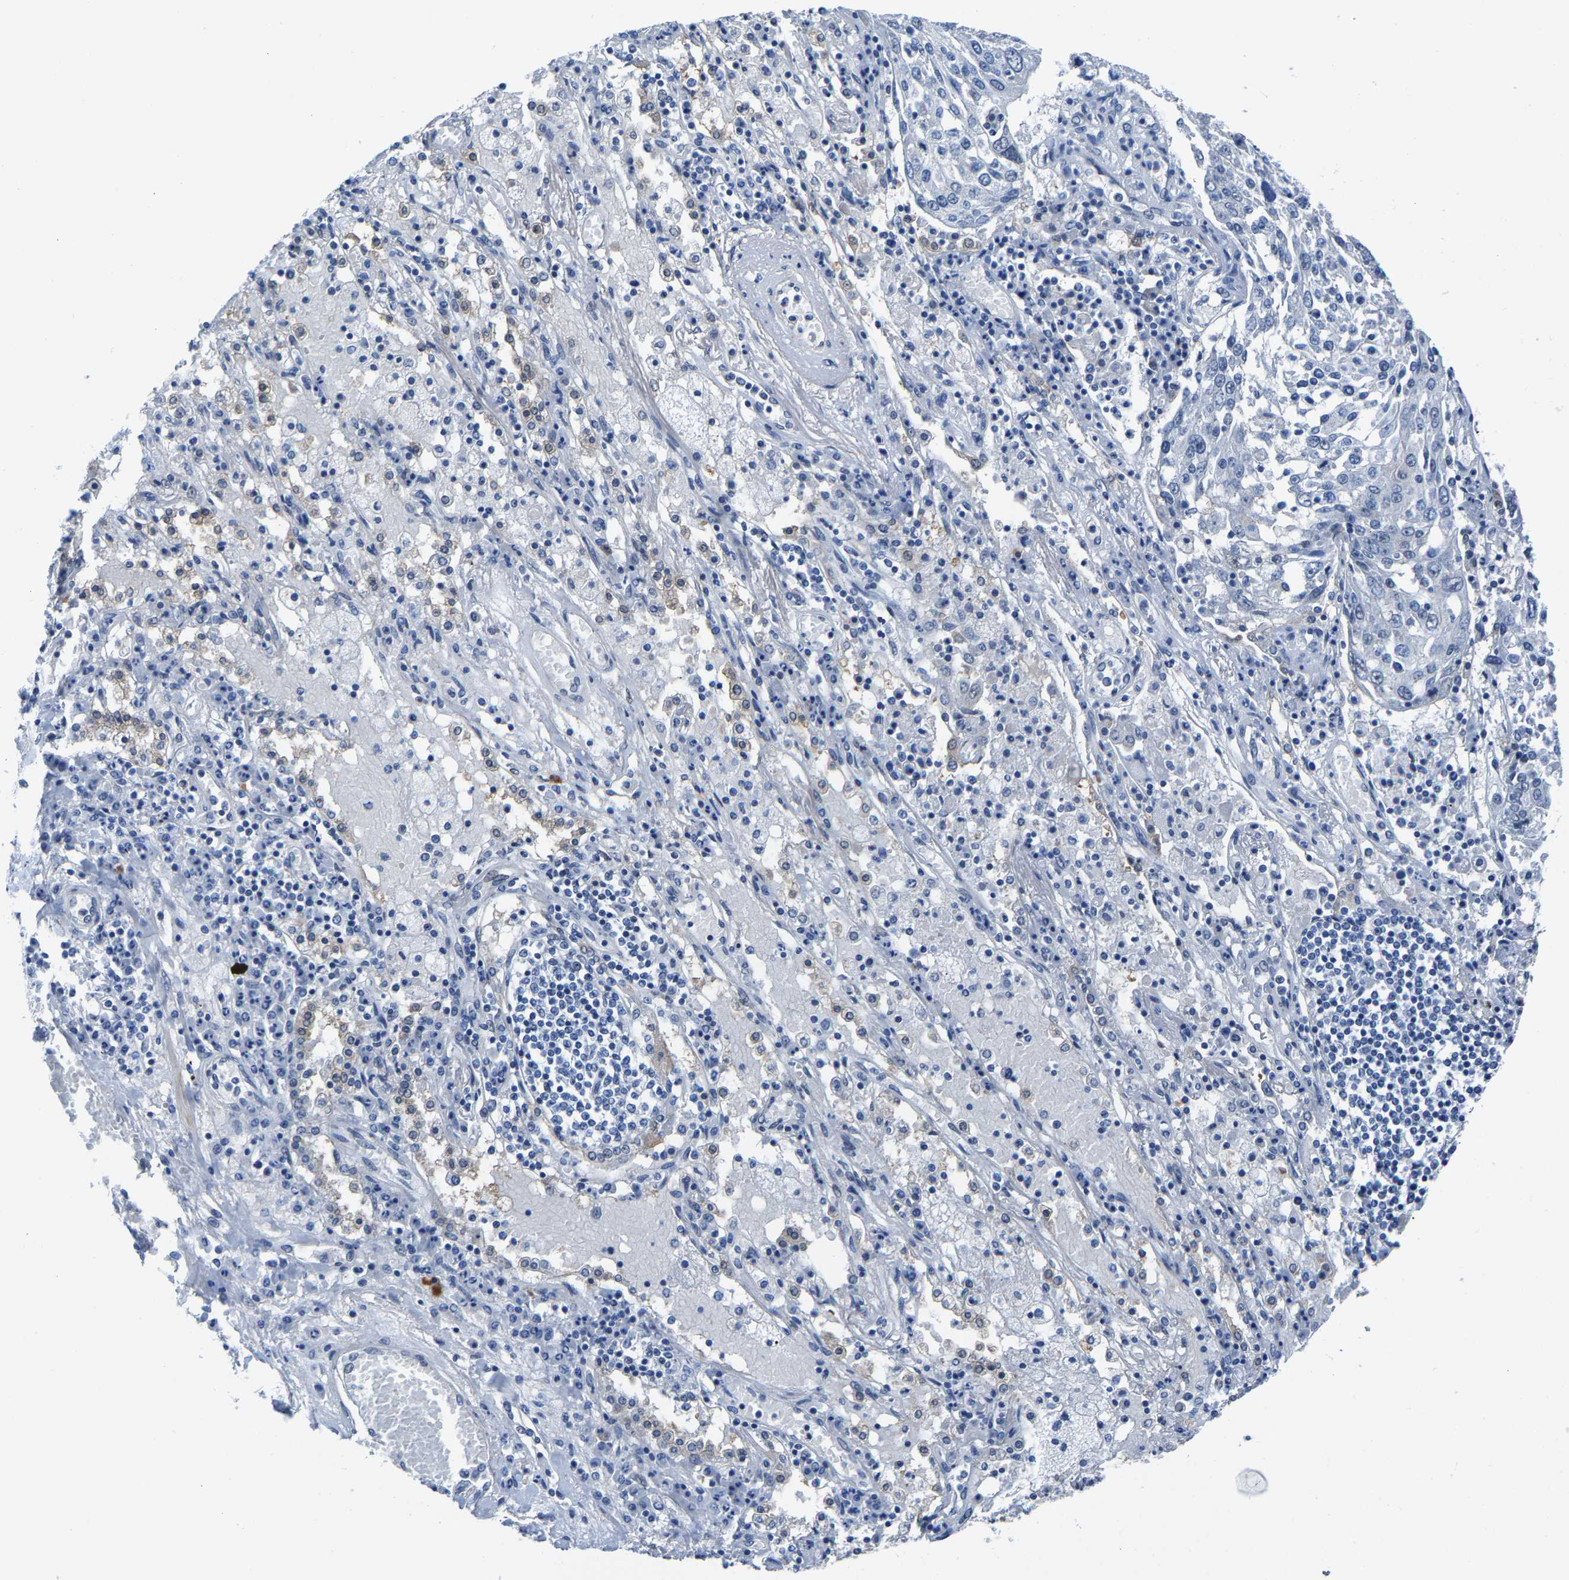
{"staining": {"intensity": "negative", "quantity": "none", "location": "none"}, "tissue": "lung cancer", "cell_type": "Tumor cells", "image_type": "cancer", "snomed": [{"axis": "morphology", "description": "Squamous cell carcinoma, NOS"}, {"axis": "topography", "description": "Lung"}], "caption": "Image shows no protein expression in tumor cells of lung cancer (squamous cell carcinoma) tissue.", "gene": "SSH3", "patient": {"sex": "male", "age": 65}}